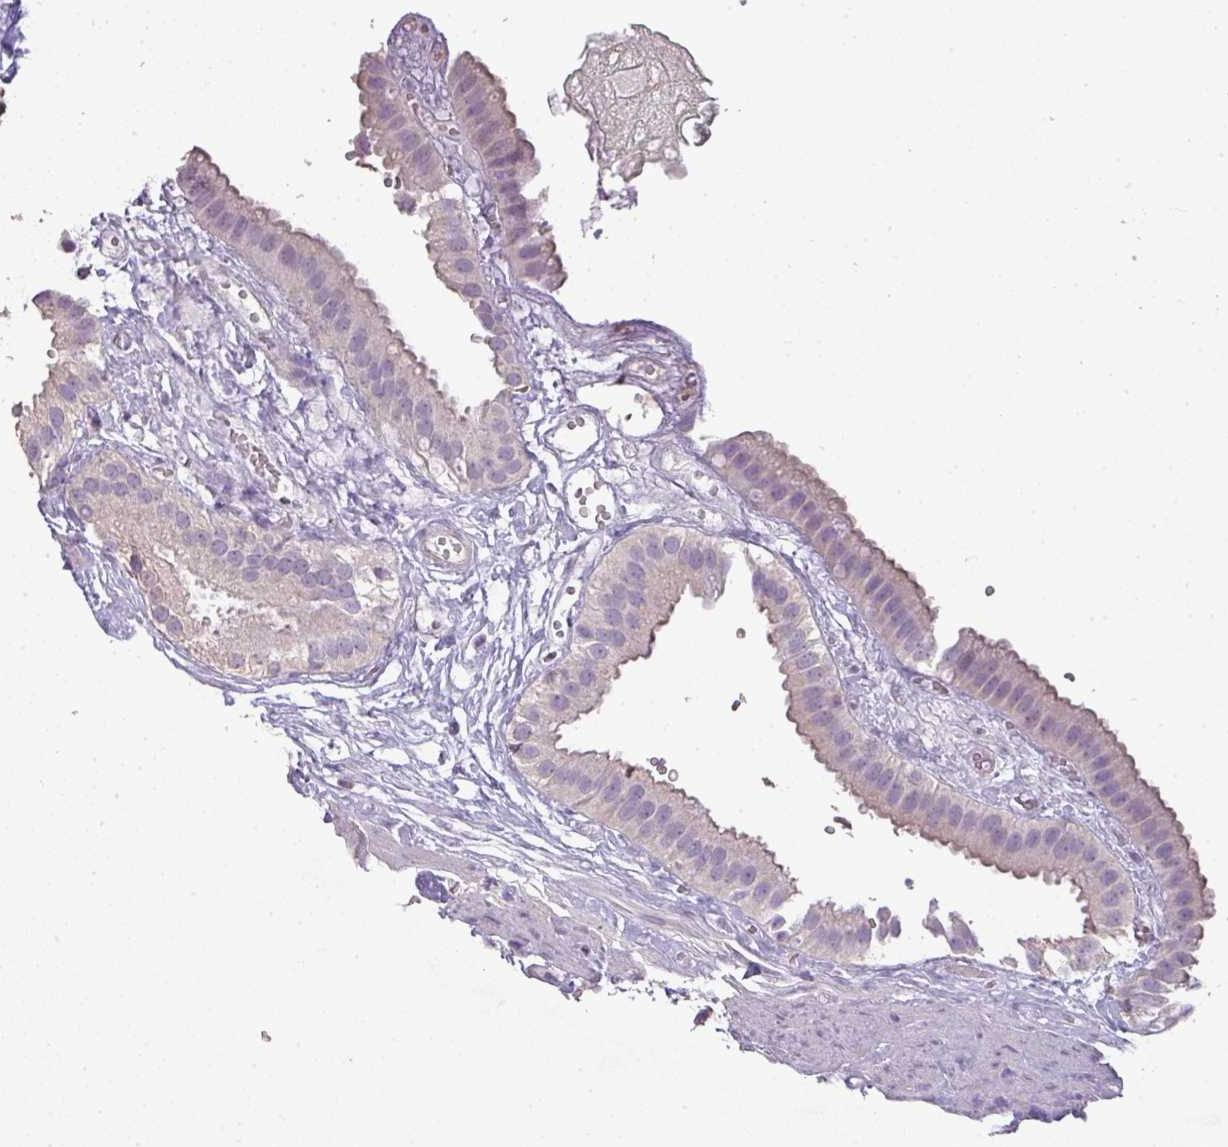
{"staining": {"intensity": "weak", "quantity": "25%-75%", "location": "cytoplasmic/membranous"}, "tissue": "gallbladder", "cell_type": "Glandular cells", "image_type": "normal", "snomed": [{"axis": "morphology", "description": "Normal tissue, NOS"}, {"axis": "topography", "description": "Gallbladder"}], "caption": "High-power microscopy captured an IHC micrograph of benign gallbladder, revealing weak cytoplasmic/membranous positivity in about 25%-75% of glandular cells.", "gene": "LY9", "patient": {"sex": "female", "age": 61}}